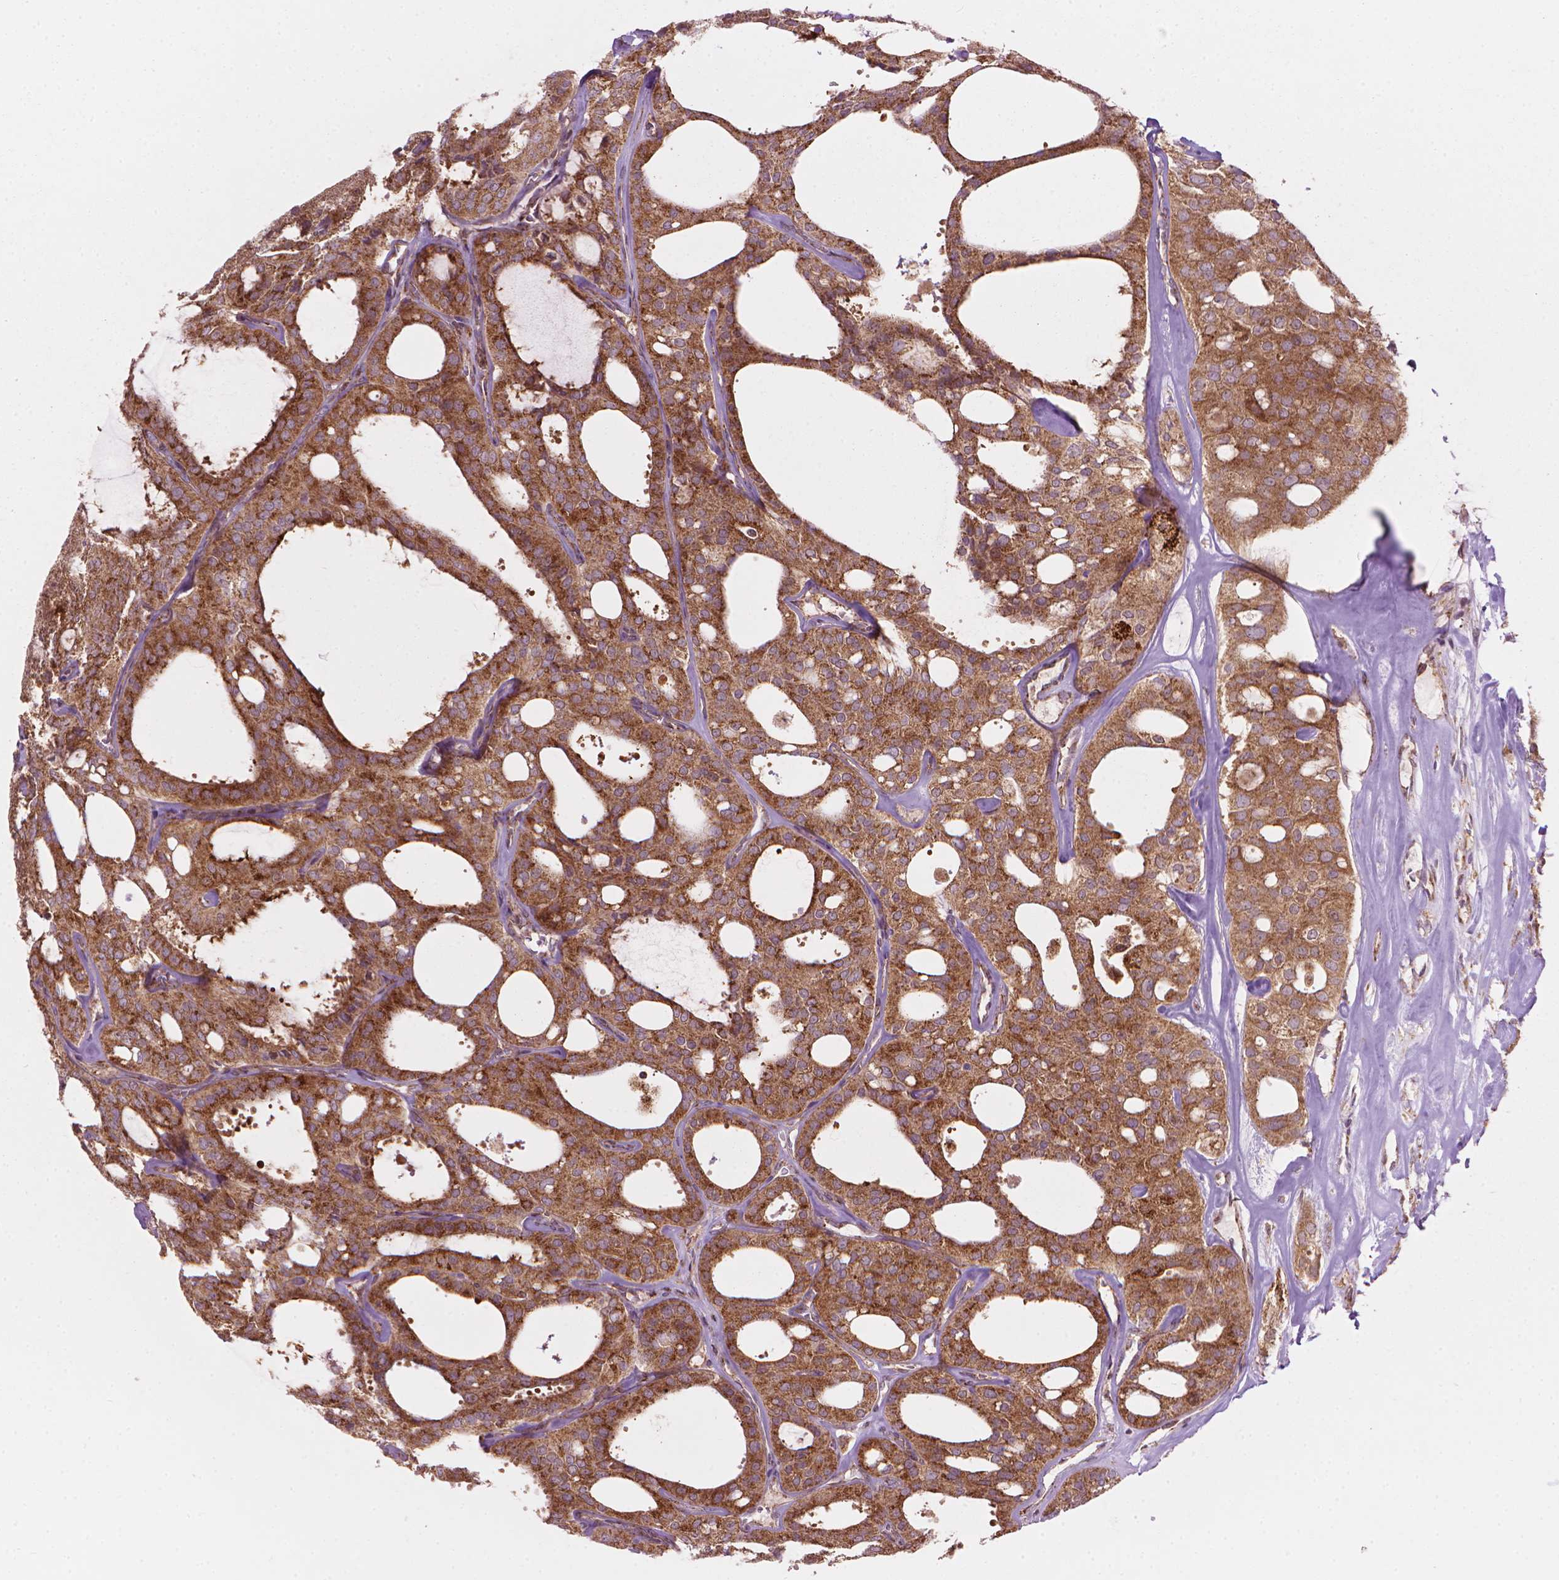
{"staining": {"intensity": "moderate", "quantity": ">75%", "location": "cytoplasmic/membranous"}, "tissue": "thyroid cancer", "cell_type": "Tumor cells", "image_type": "cancer", "snomed": [{"axis": "morphology", "description": "Follicular adenoma carcinoma, NOS"}, {"axis": "topography", "description": "Thyroid gland"}], "caption": "Thyroid cancer stained for a protein demonstrates moderate cytoplasmic/membranous positivity in tumor cells.", "gene": "VARS2", "patient": {"sex": "male", "age": 75}}